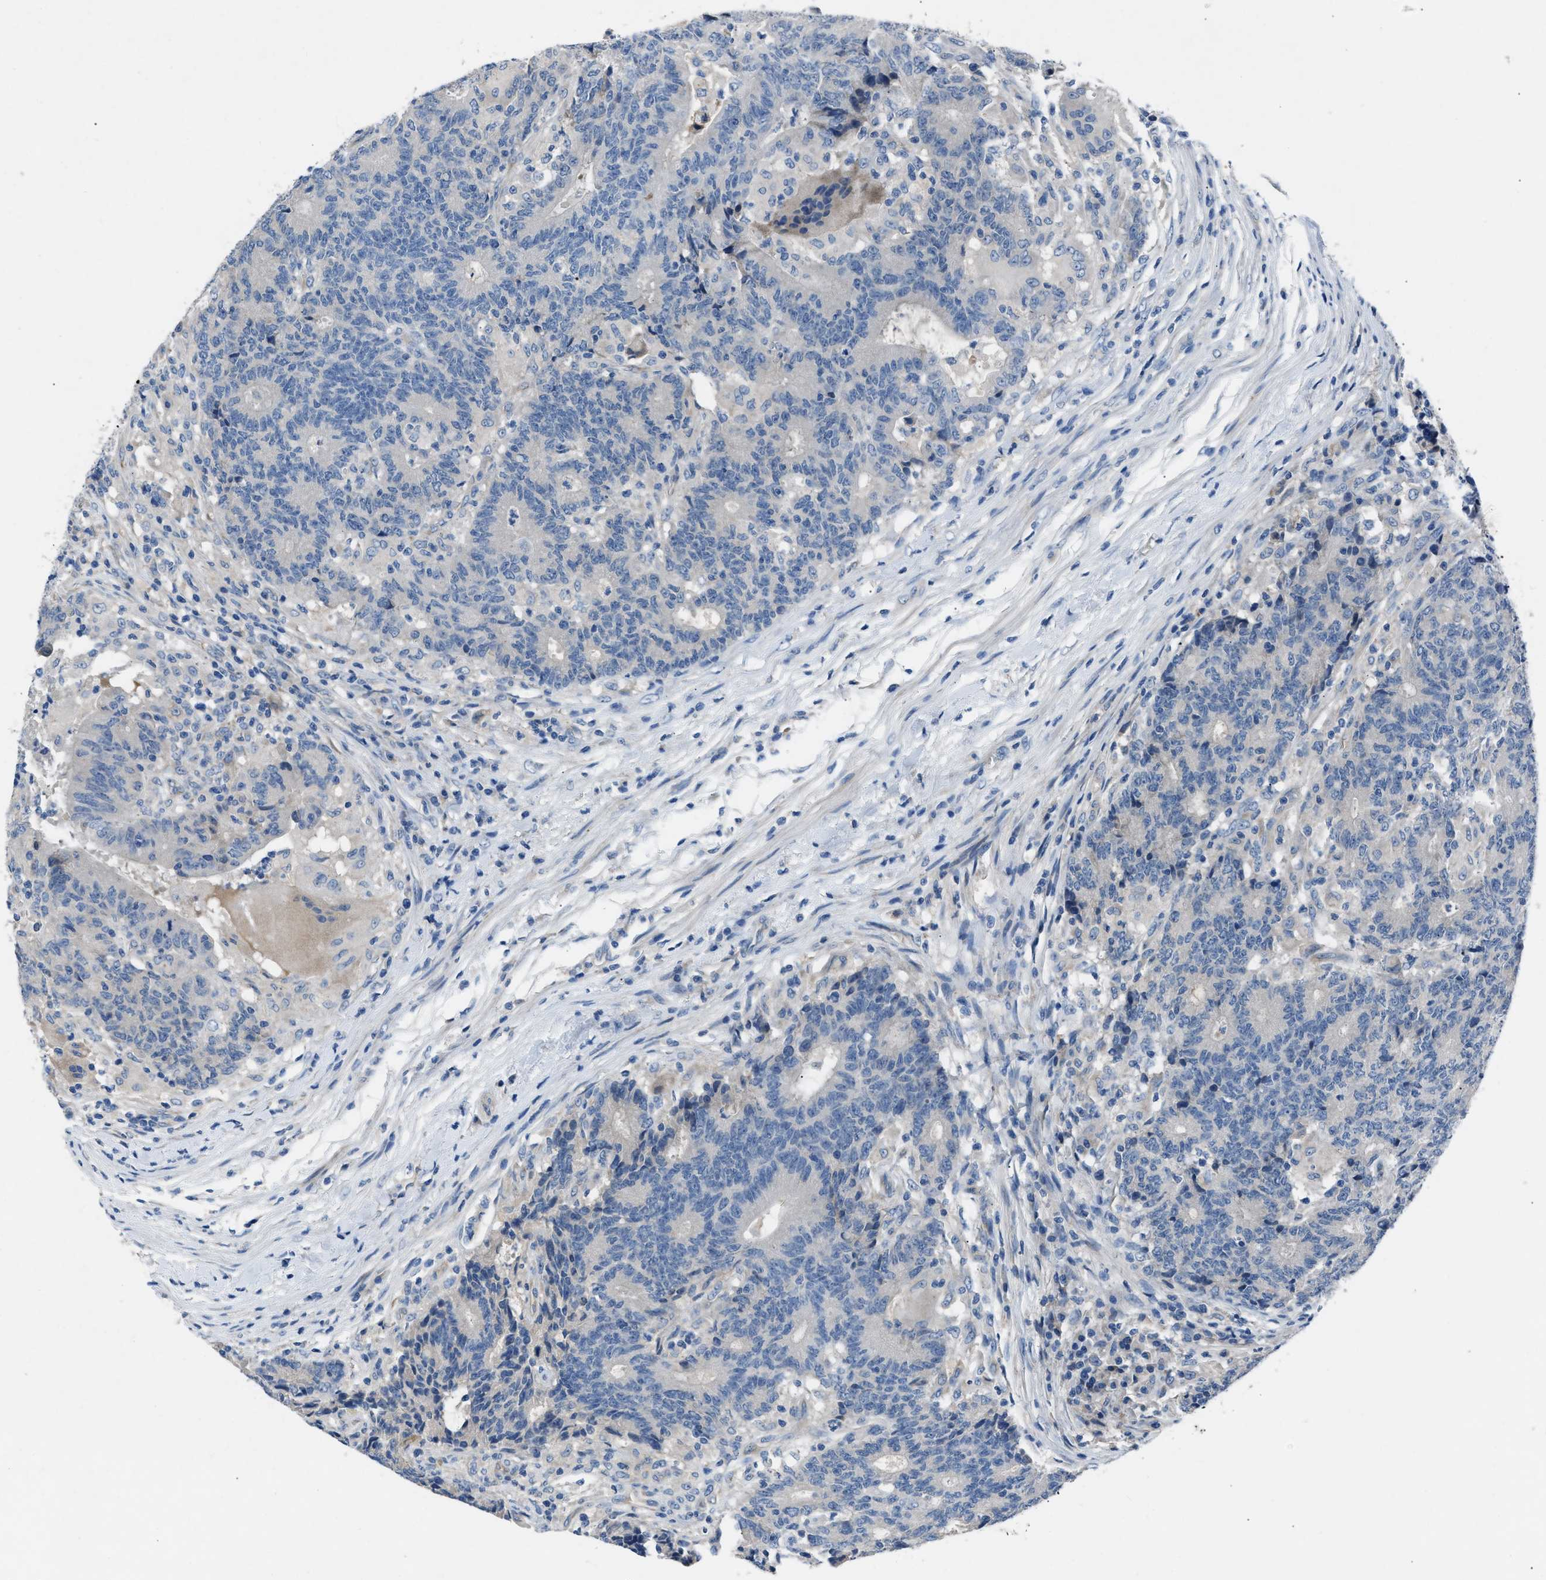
{"staining": {"intensity": "negative", "quantity": "none", "location": "none"}, "tissue": "colorectal cancer", "cell_type": "Tumor cells", "image_type": "cancer", "snomed": [{"axis": "morphology", "description": "Normal tissue, NOS"}, {"axis": "morphology", "description": "Adenocarcinoma, NOS"}, {"axis": "topography", "description": "Colon"}], "caption": "DAB immunohistochemical staining of human adenocarcinoma (colorectal) shows no significant expression in tumor cells.", "gene": "DNAAF5", "patient": {"sex": "female", "age": 75}}